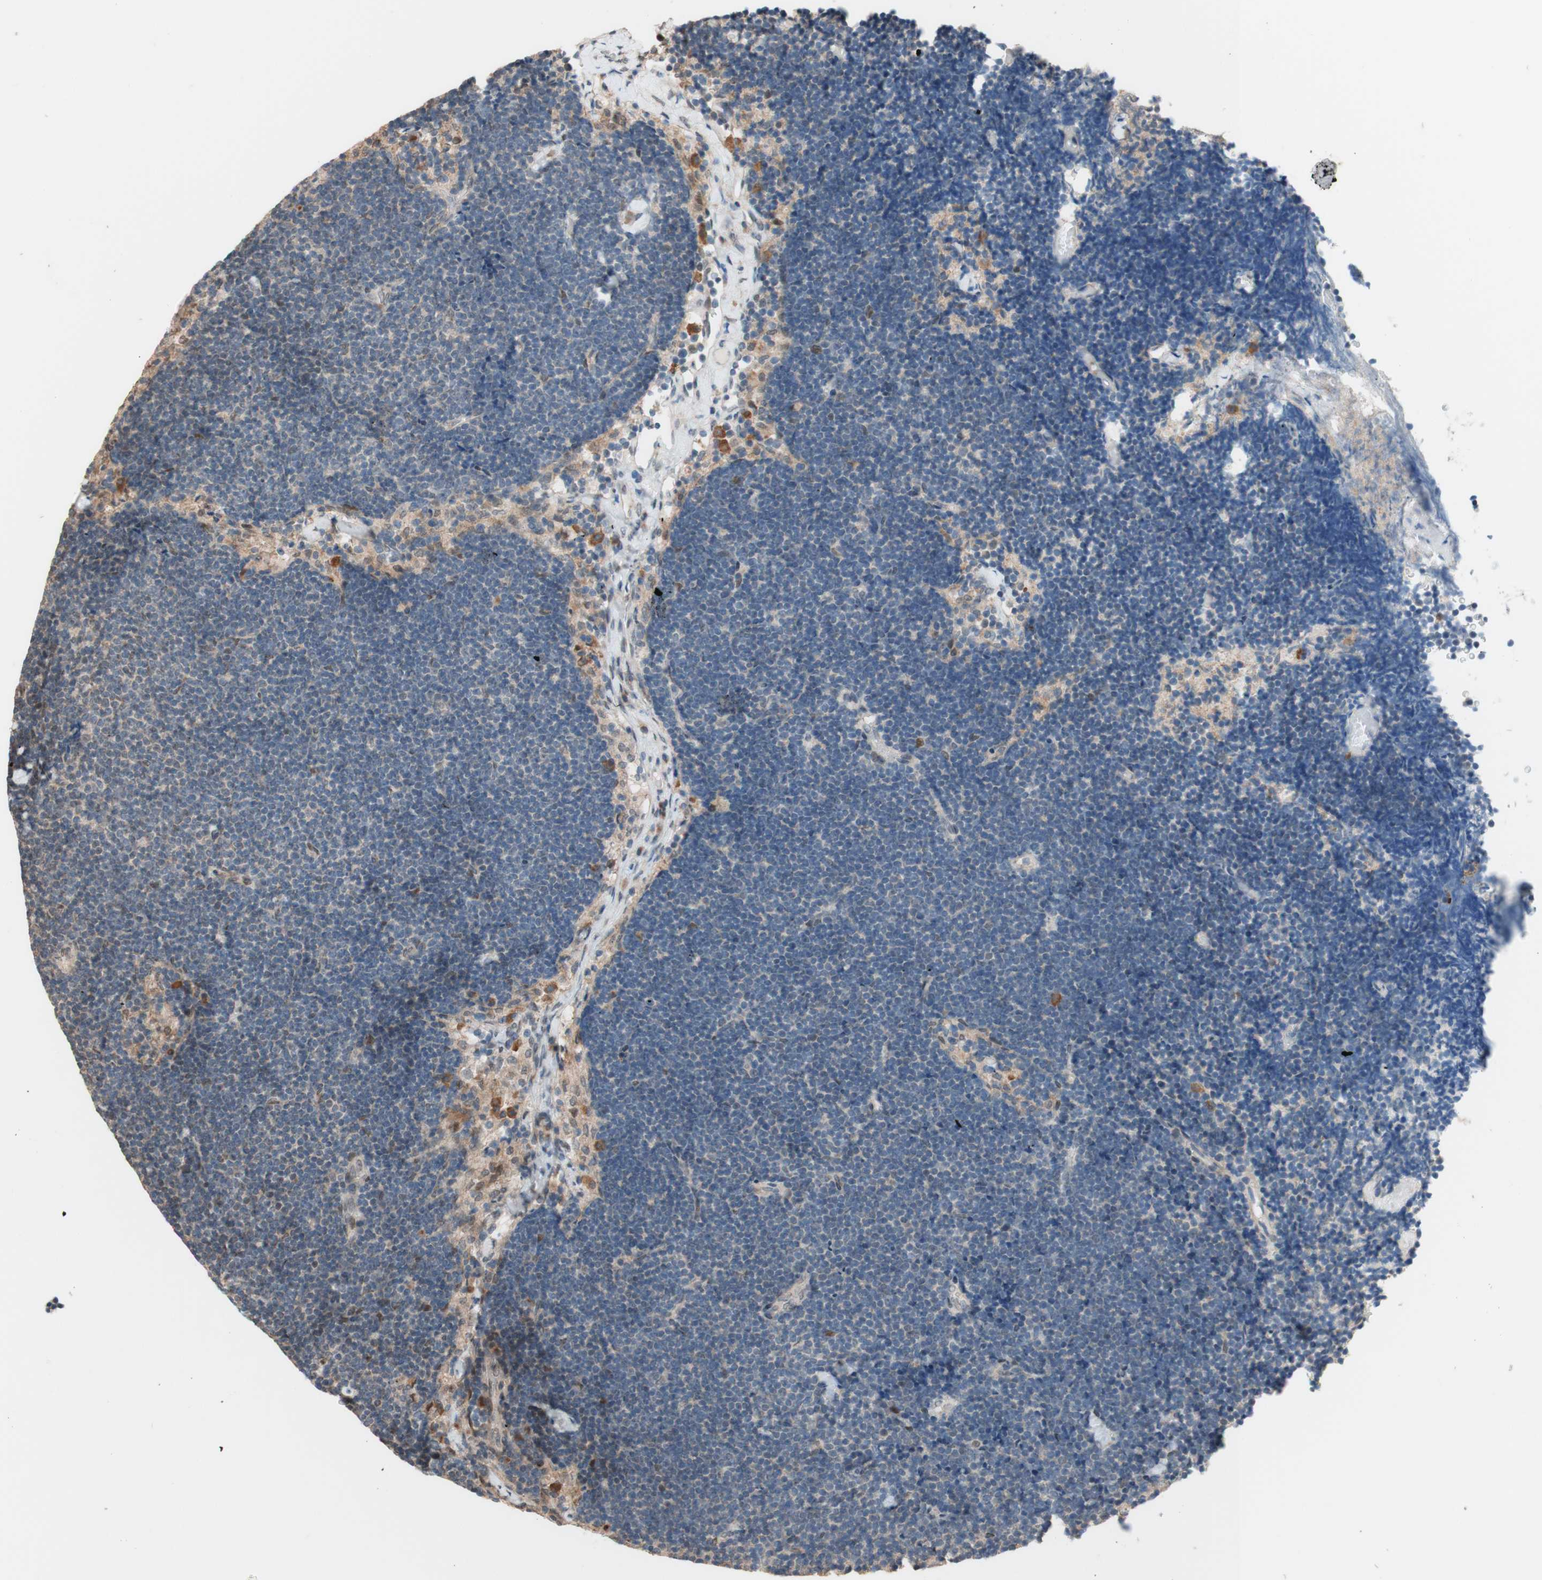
{"staining": {"intensity": "weak", "quantity": "<25%", "location": "nuclear"}, "tissue": "lymph node", "cell_type": "Germinal center cells", "image_type": "normal", "snomed": [{"axis": "morphology", "description": "Normal tissue, NOS"}, {"axis": "topography", "description": "Lymph node"}], "caption": "Image shows no significant protein positivity in germinal center cells of normal lymph node.", "gene": "CCNC", "patient": {"sex": "male", "age": 63}}